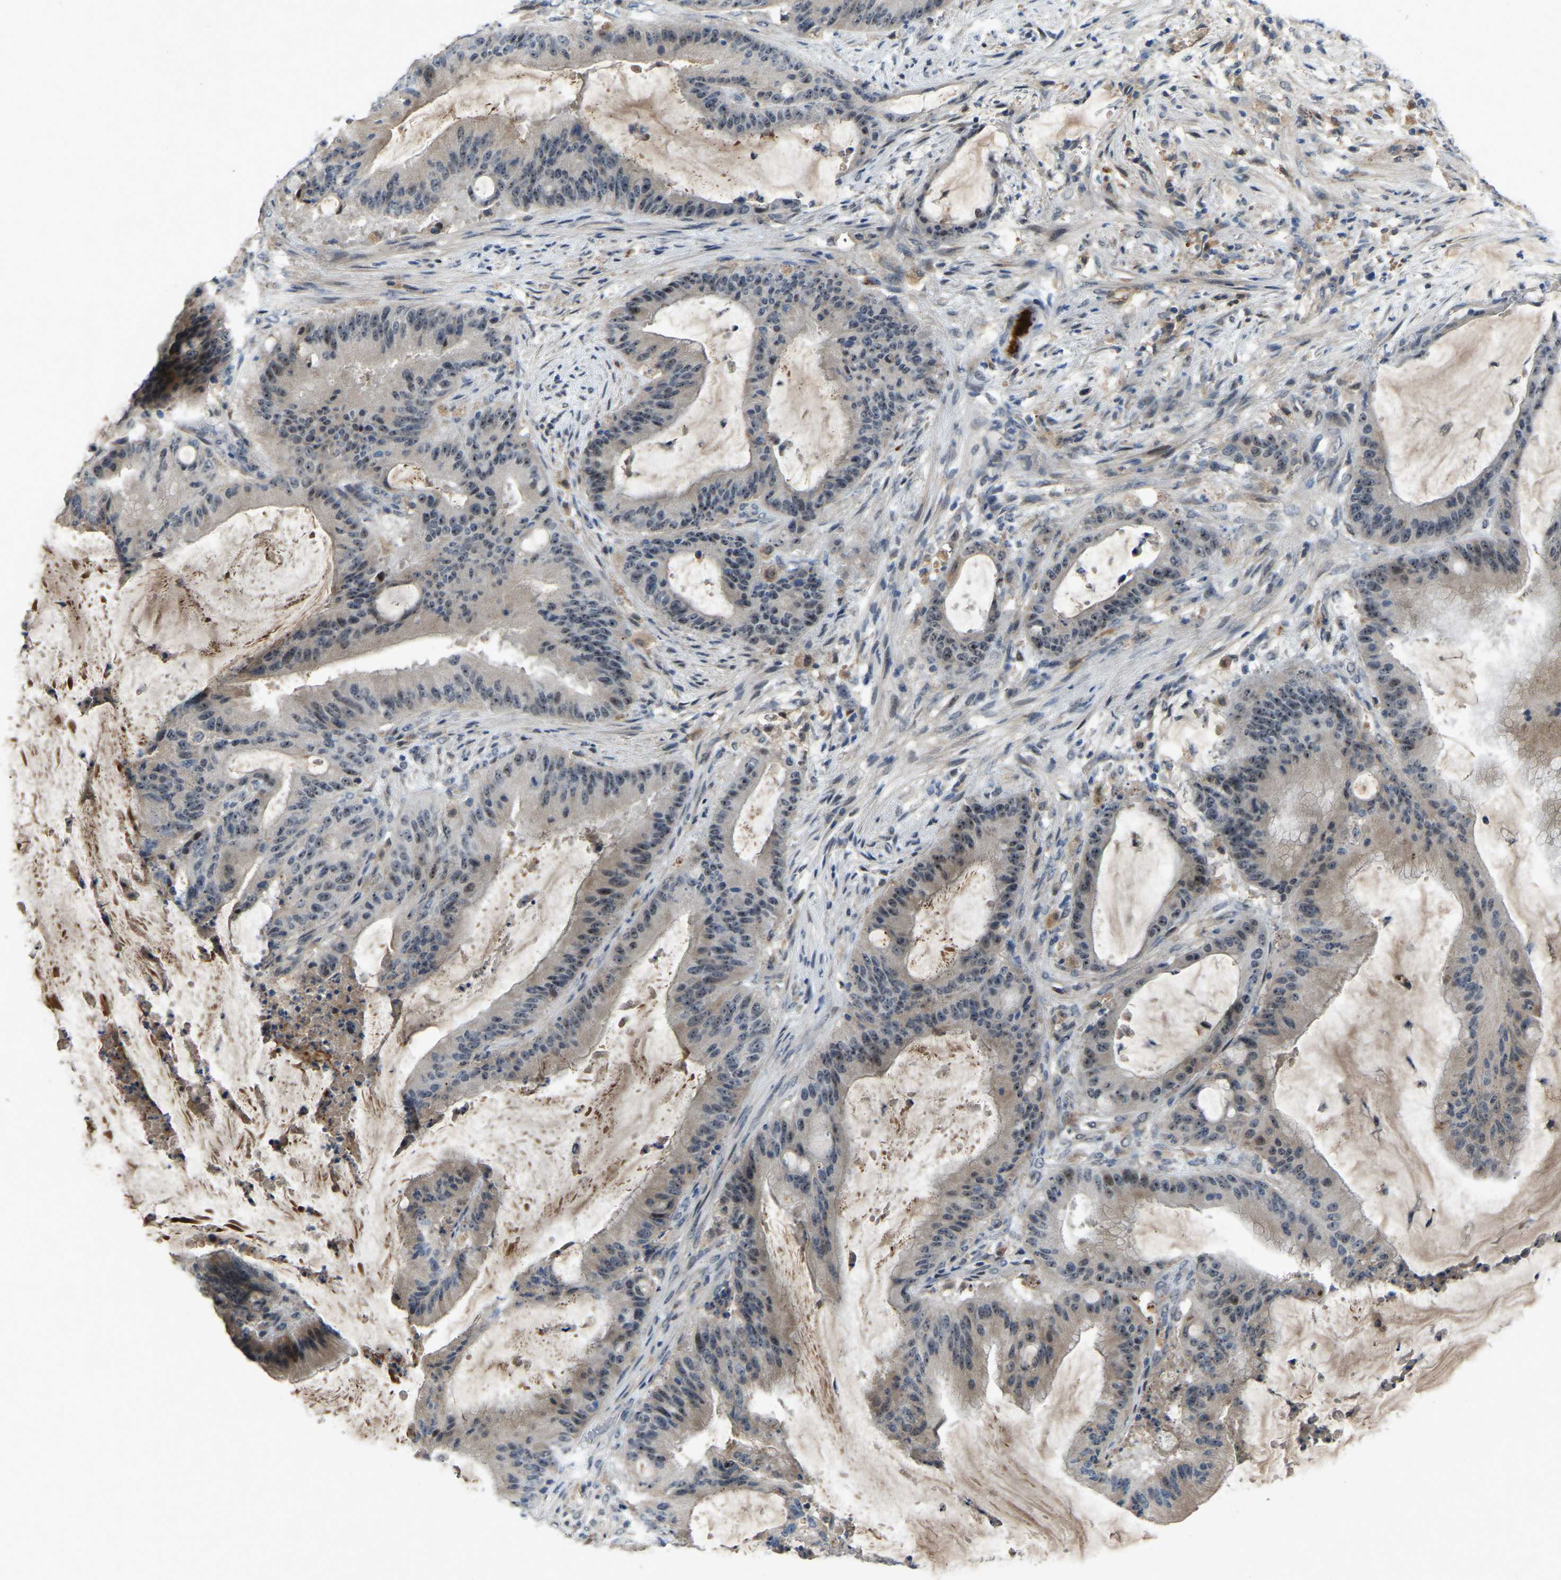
{"staining": {"intensity": "negative", "quantity": "none", "location": "none"}, "tissue": "liver cancer", "cell_type": "Tumor cells", "image_type": "cancer", "snomed": [{"axis": "morphology", "description": "Normal tissue, NOS"}, {"axis": "morphology", "description": "Cholangiocarcinoma"}, {"axis": "topography", "description": "Liver"}, {"axis": "topography", "description": "Peripheral nerve tissue"}], "caption": "Tumor cells are negative for brown protein staining in liver cancer. The staining was performed using DAB to visualize the protein expression in brown, while the nuclei were stained in blue with hematoxylin (Magnification: 20x).", "gene": "FHIT", "patient": {"sex": "female", "age": 73}}